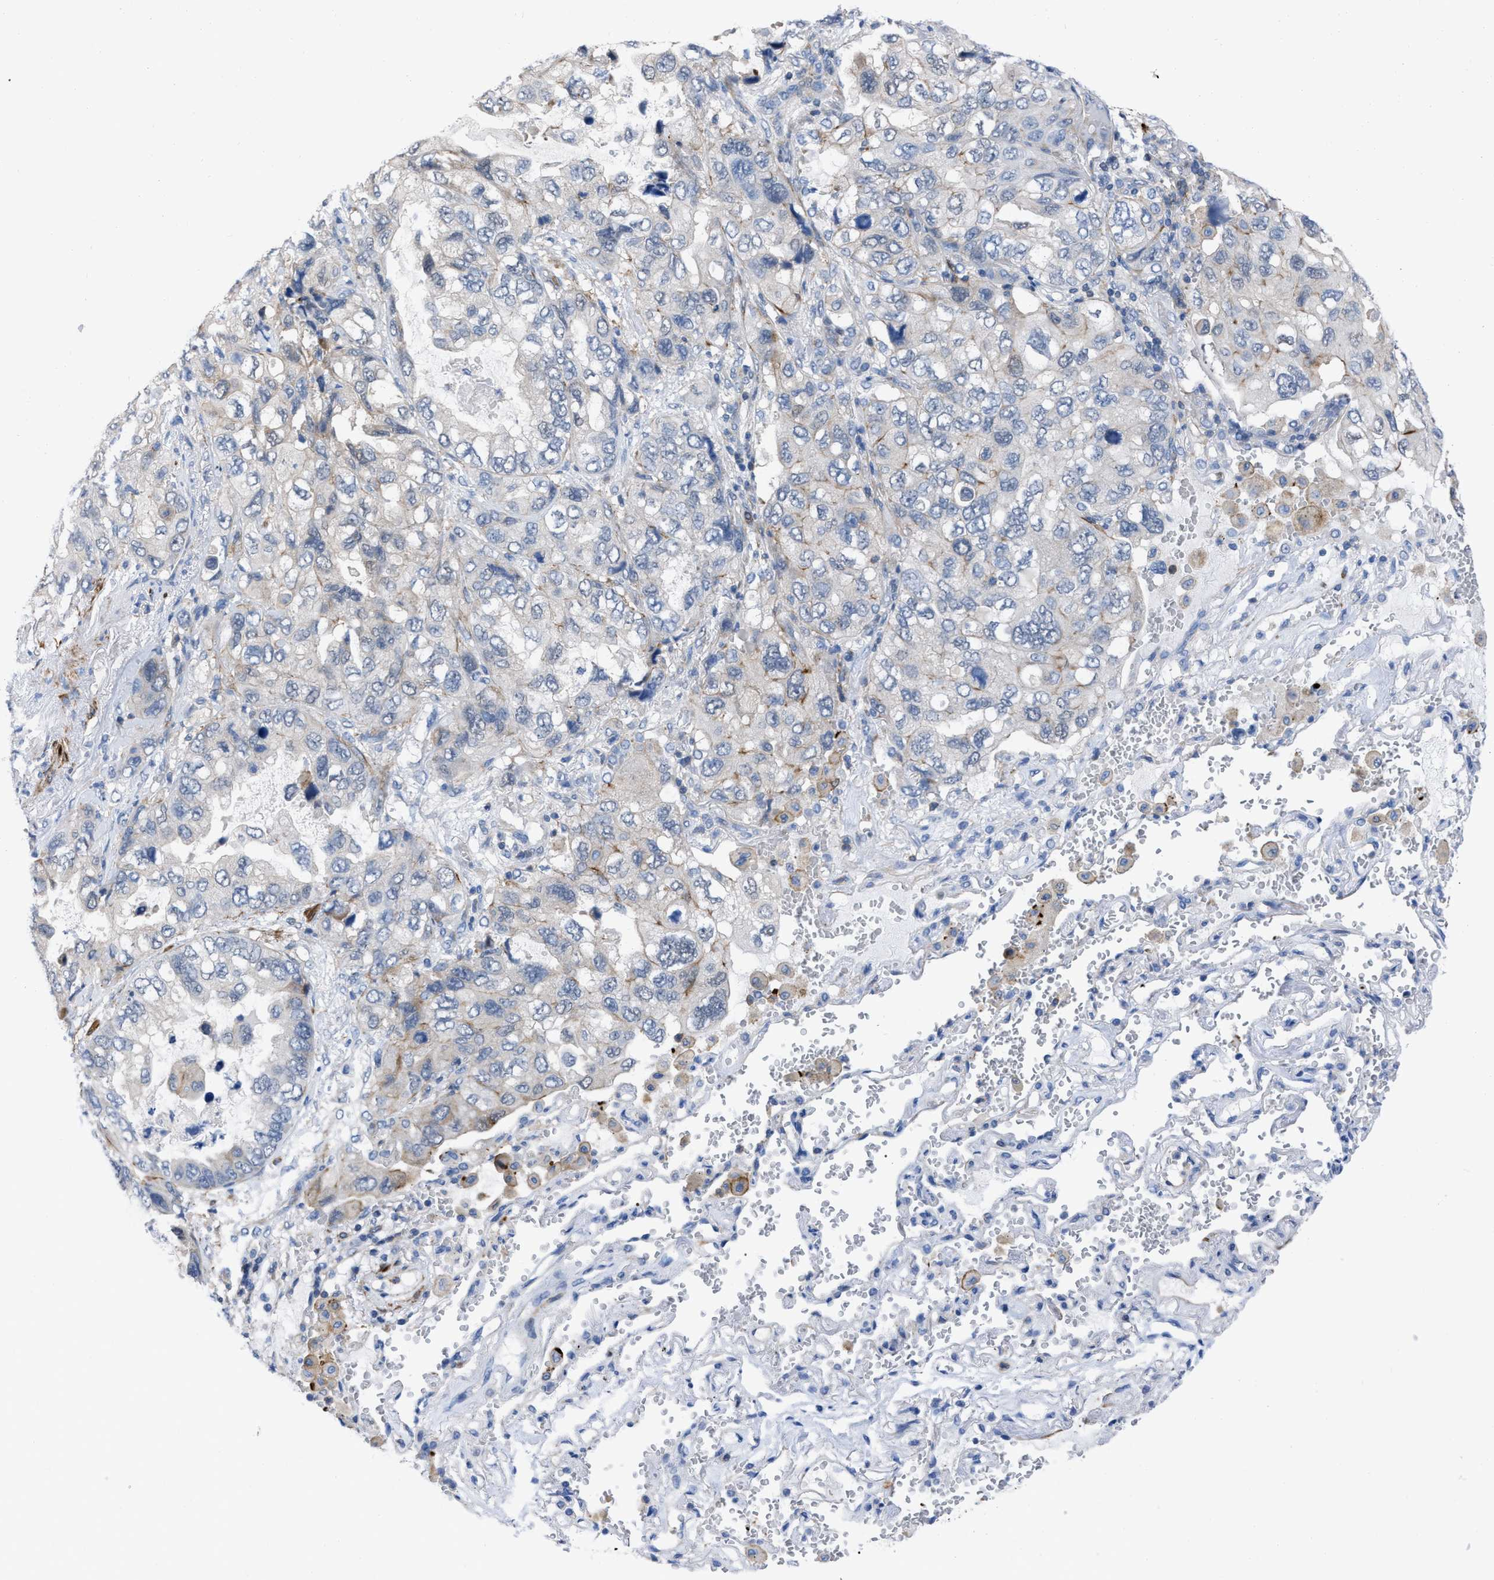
{"staining": {"intensity": "moderate", "quantity": "<25%", "location": "cytoplasmic/membranous"}, "tissue": "lung cancer", "cell_type": "Tumor cells", "image_type": "cancer", "snomed": [{"axis": "morphology", "description": "Squamous cell carcinoma, NOS"}, {"axis": "topography", "description": "Lung"}], "caption": "DAB immunohistochemical staining of human lung cancer (squamous cell carcinoma) displays moderate cytoplasmic/membranous protein positivity in about <25% of tumor cells.", "gene": "PRMT2", "patient": {"sex": "female", "age": 73}}